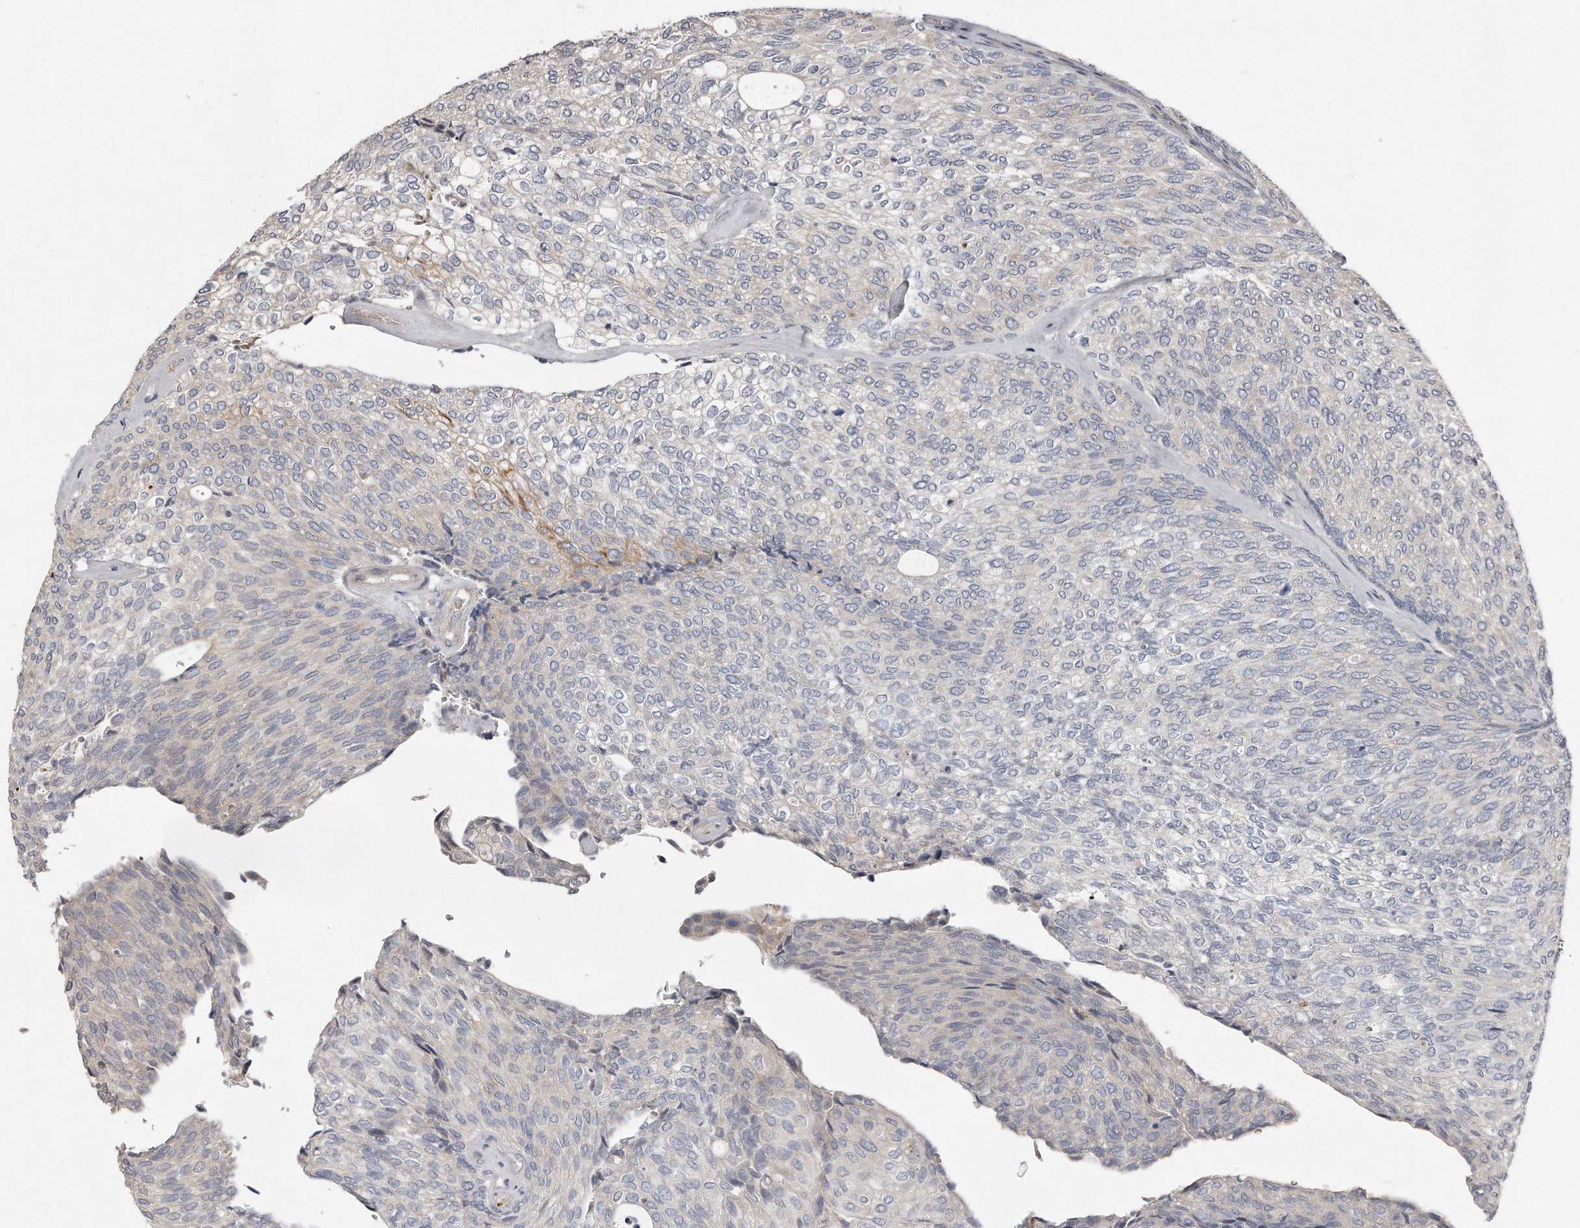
{"staining": {"intensity": "weak", "quantity": "<25%", "location": "cytoplasmic/membranous"}, "tissue": "urothelial cancer", "cell_type": "Tumor cells", "image_type": "cancer", "snomed": [{"axis": "morphology", "description": "Urothelial carcinoma, Low grade"}, {"axis": "topography", "description": "Urinary bladder"}], "caption": "An image of urothelial cancer stained for a protein displays no brown staining in tumor cells.", "gene": "TECR", "patient": {"sex": "female", "age": 79}}